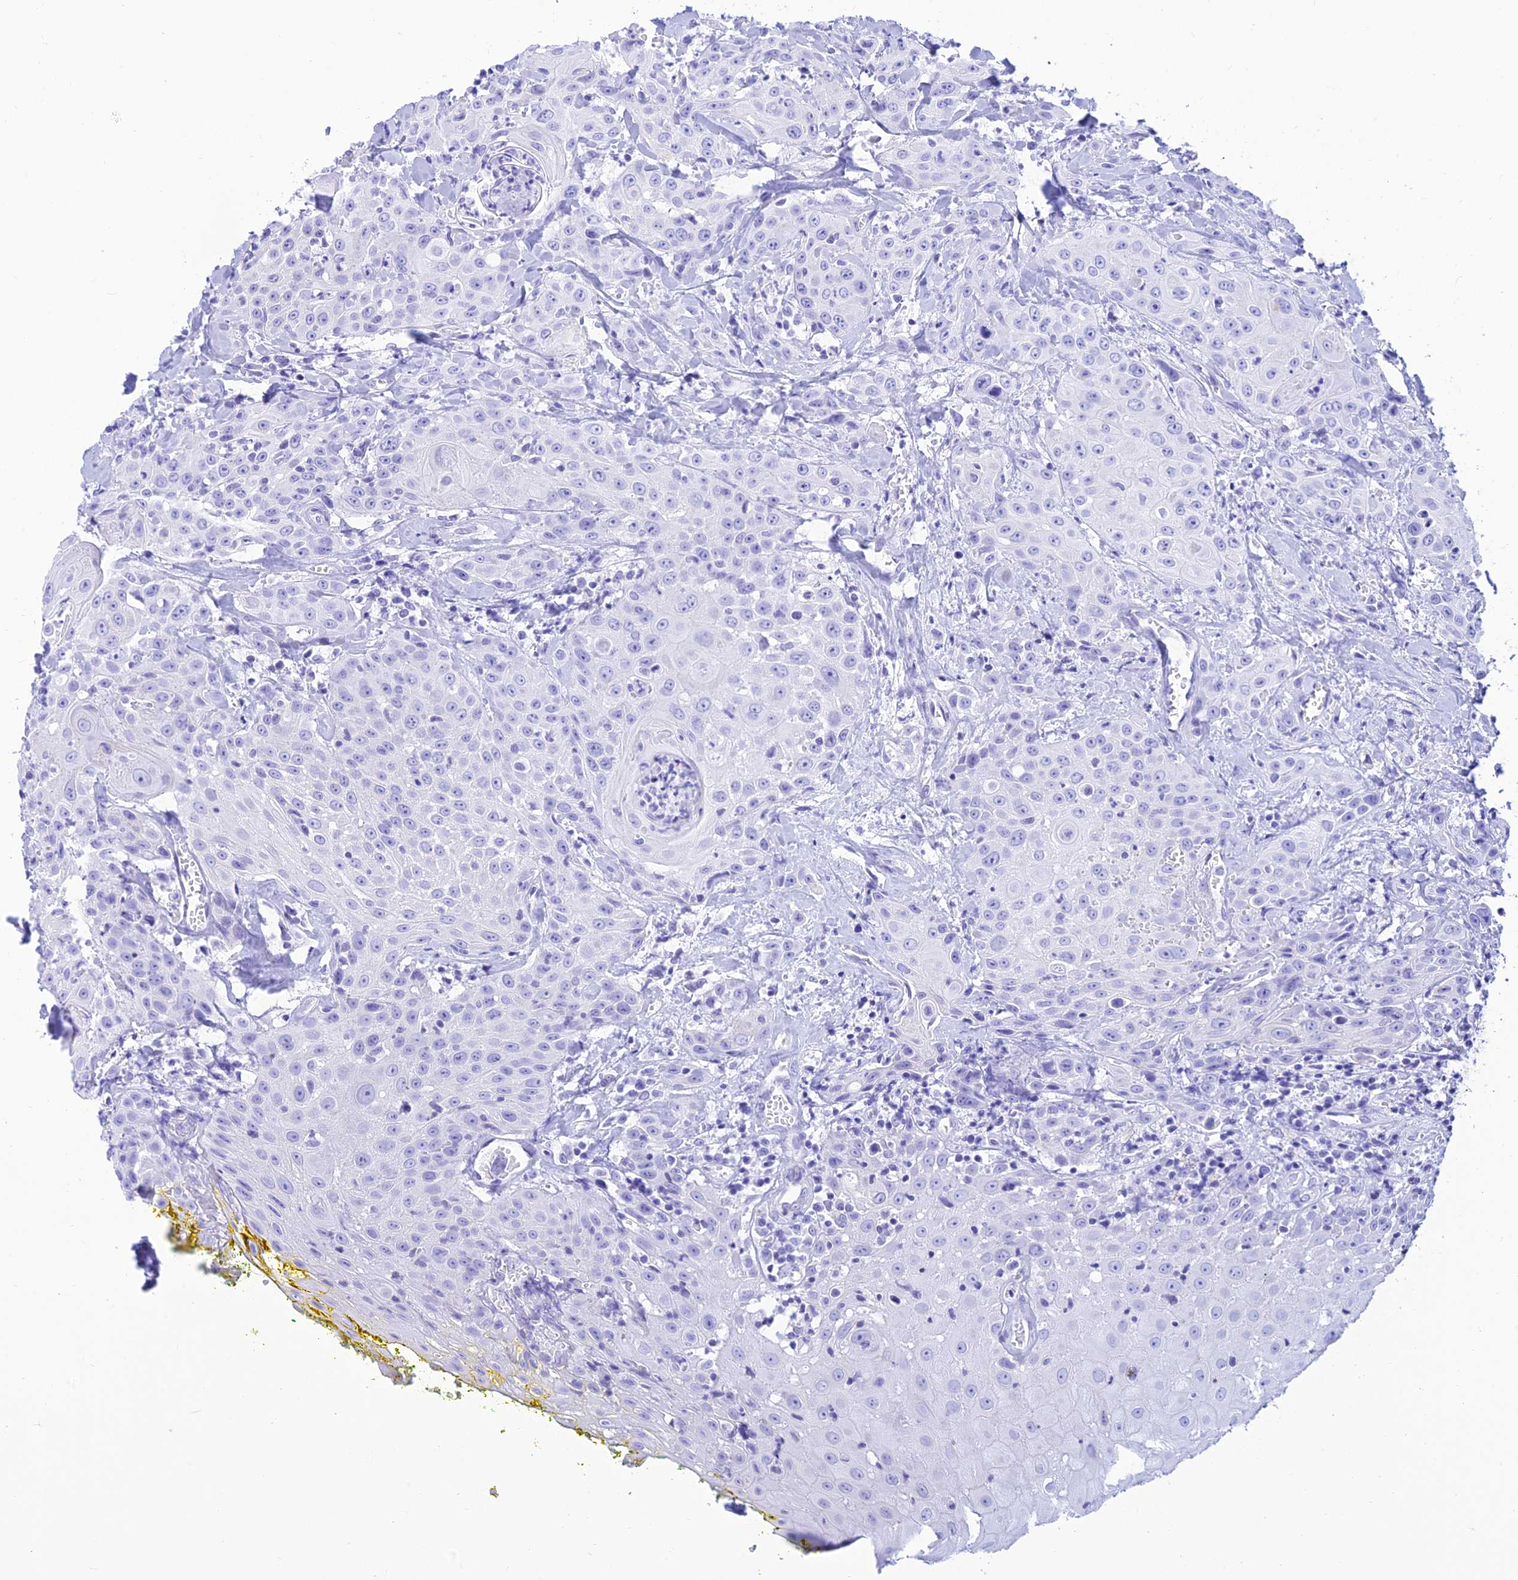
{"staining": {"intensity": "negative", "quantity": "none", "location": "none"}, "tissue": "head and neck cancer", "cell_type": "Tumor cells", "image_type": "cancer", "snomed": [{"axis": "morphology", "description": "Squamous cell carcinoma, NOS"}, {"axis": "topography", "description": "Oral tissue"}, {"axis": "topography", "description": "Head-Neck"}], "caption": "High power microscopy micrograph of an immunohistochemistry histopathology image of head and neck cancer, revealing no significant staining in tumor cells.", "gene": "PRNP", "patient": {"sex": "female", "age": 82}}